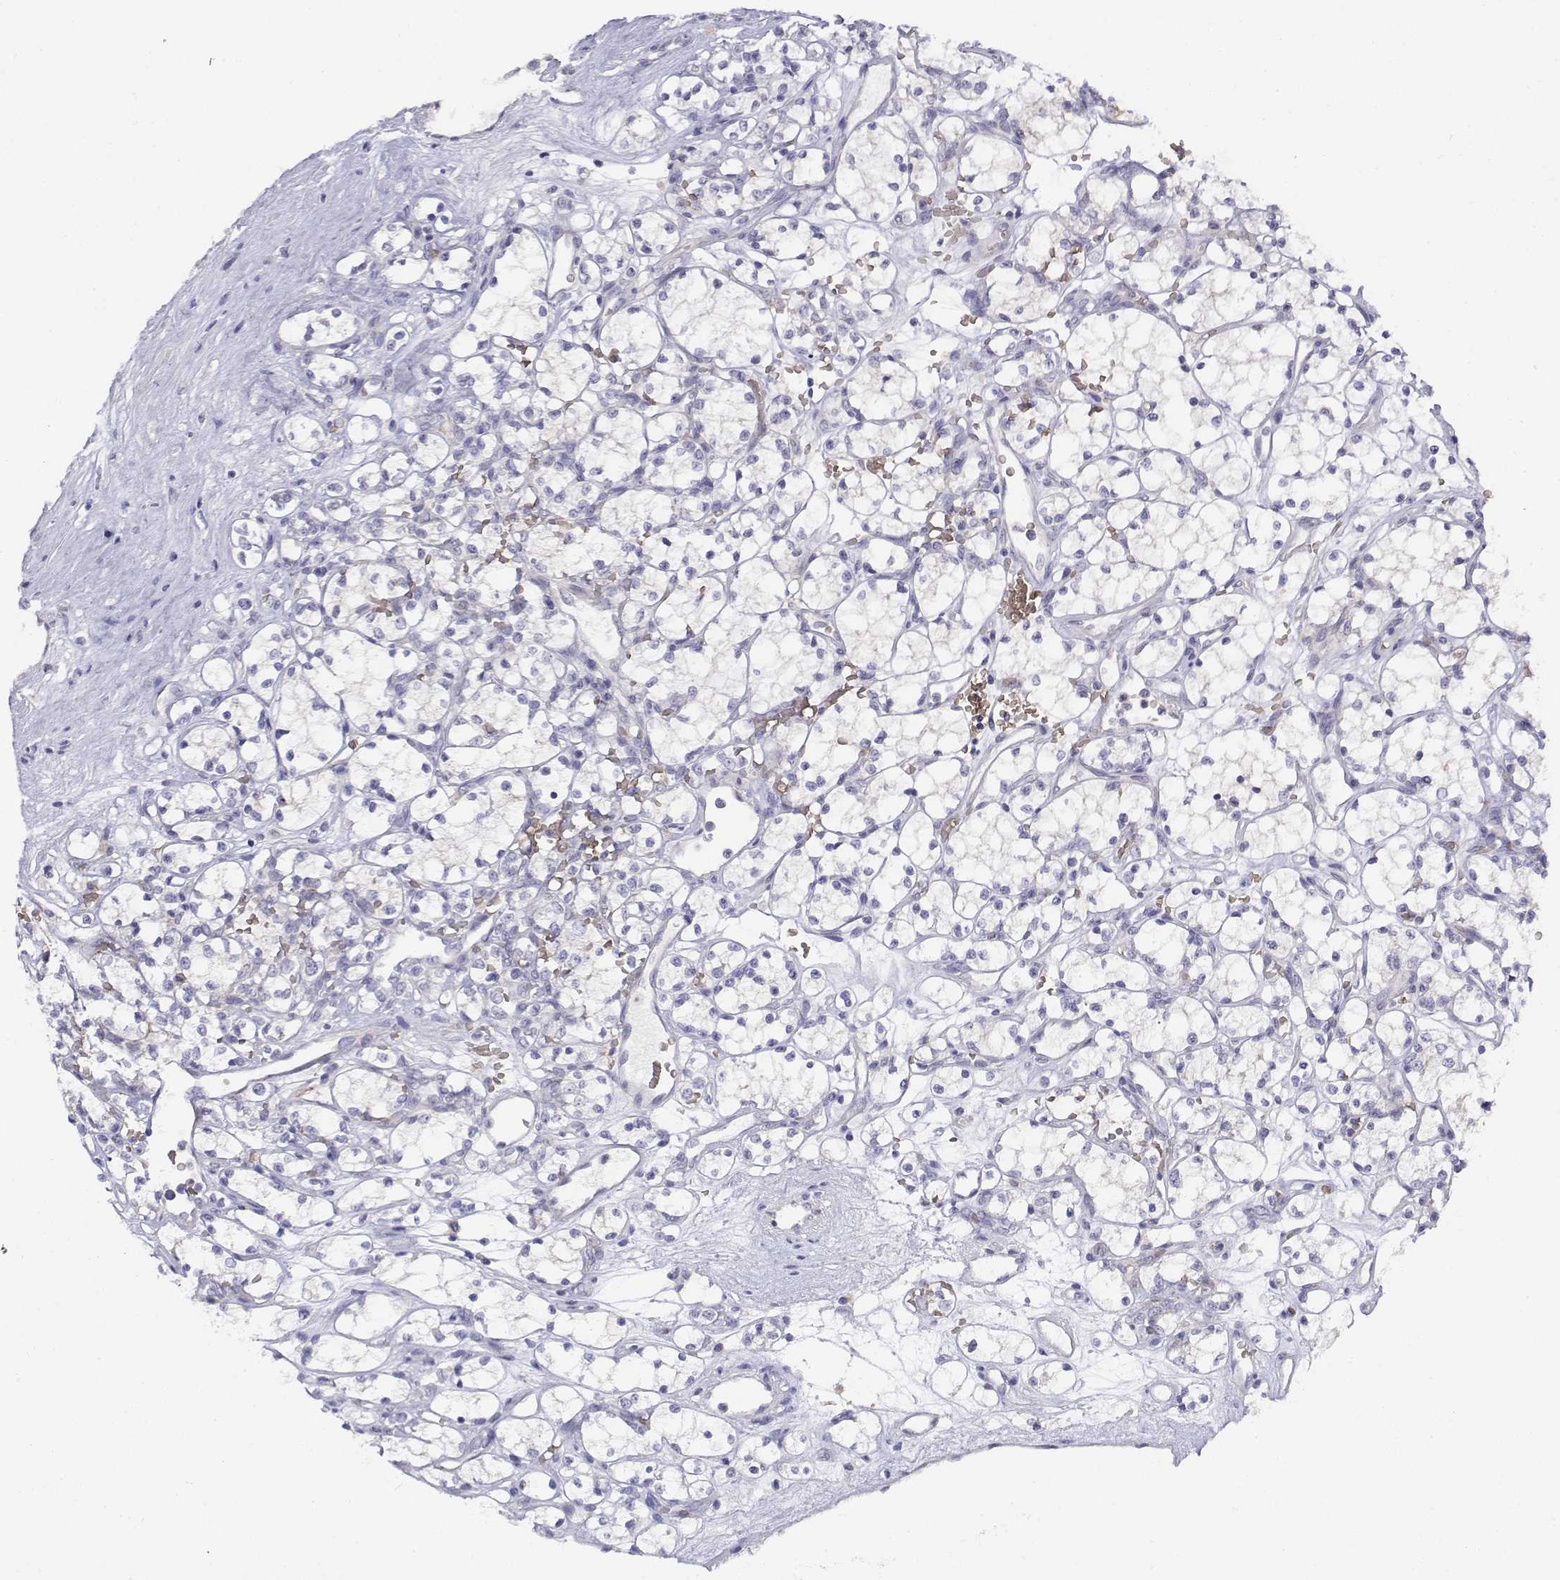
{"staining": {"intensity": "negative", "quantity": "none", "location": "none"}, "tissue": "renal cancer", "cell_type": "Tumor cells", "image_type": "cancer", "snomed": [{"axis": "morphology", "description": "Adenocarcinoma, NOS"}, {"axis": "topography", "description": "Kidney"}], "caption": "A histopathology image of renal cancer (adenocarcinoma) stained for a protein shows no brown staining in tumor cells.", "gene": "CADM1", "patient": {"sex": "female", "age": 69}}